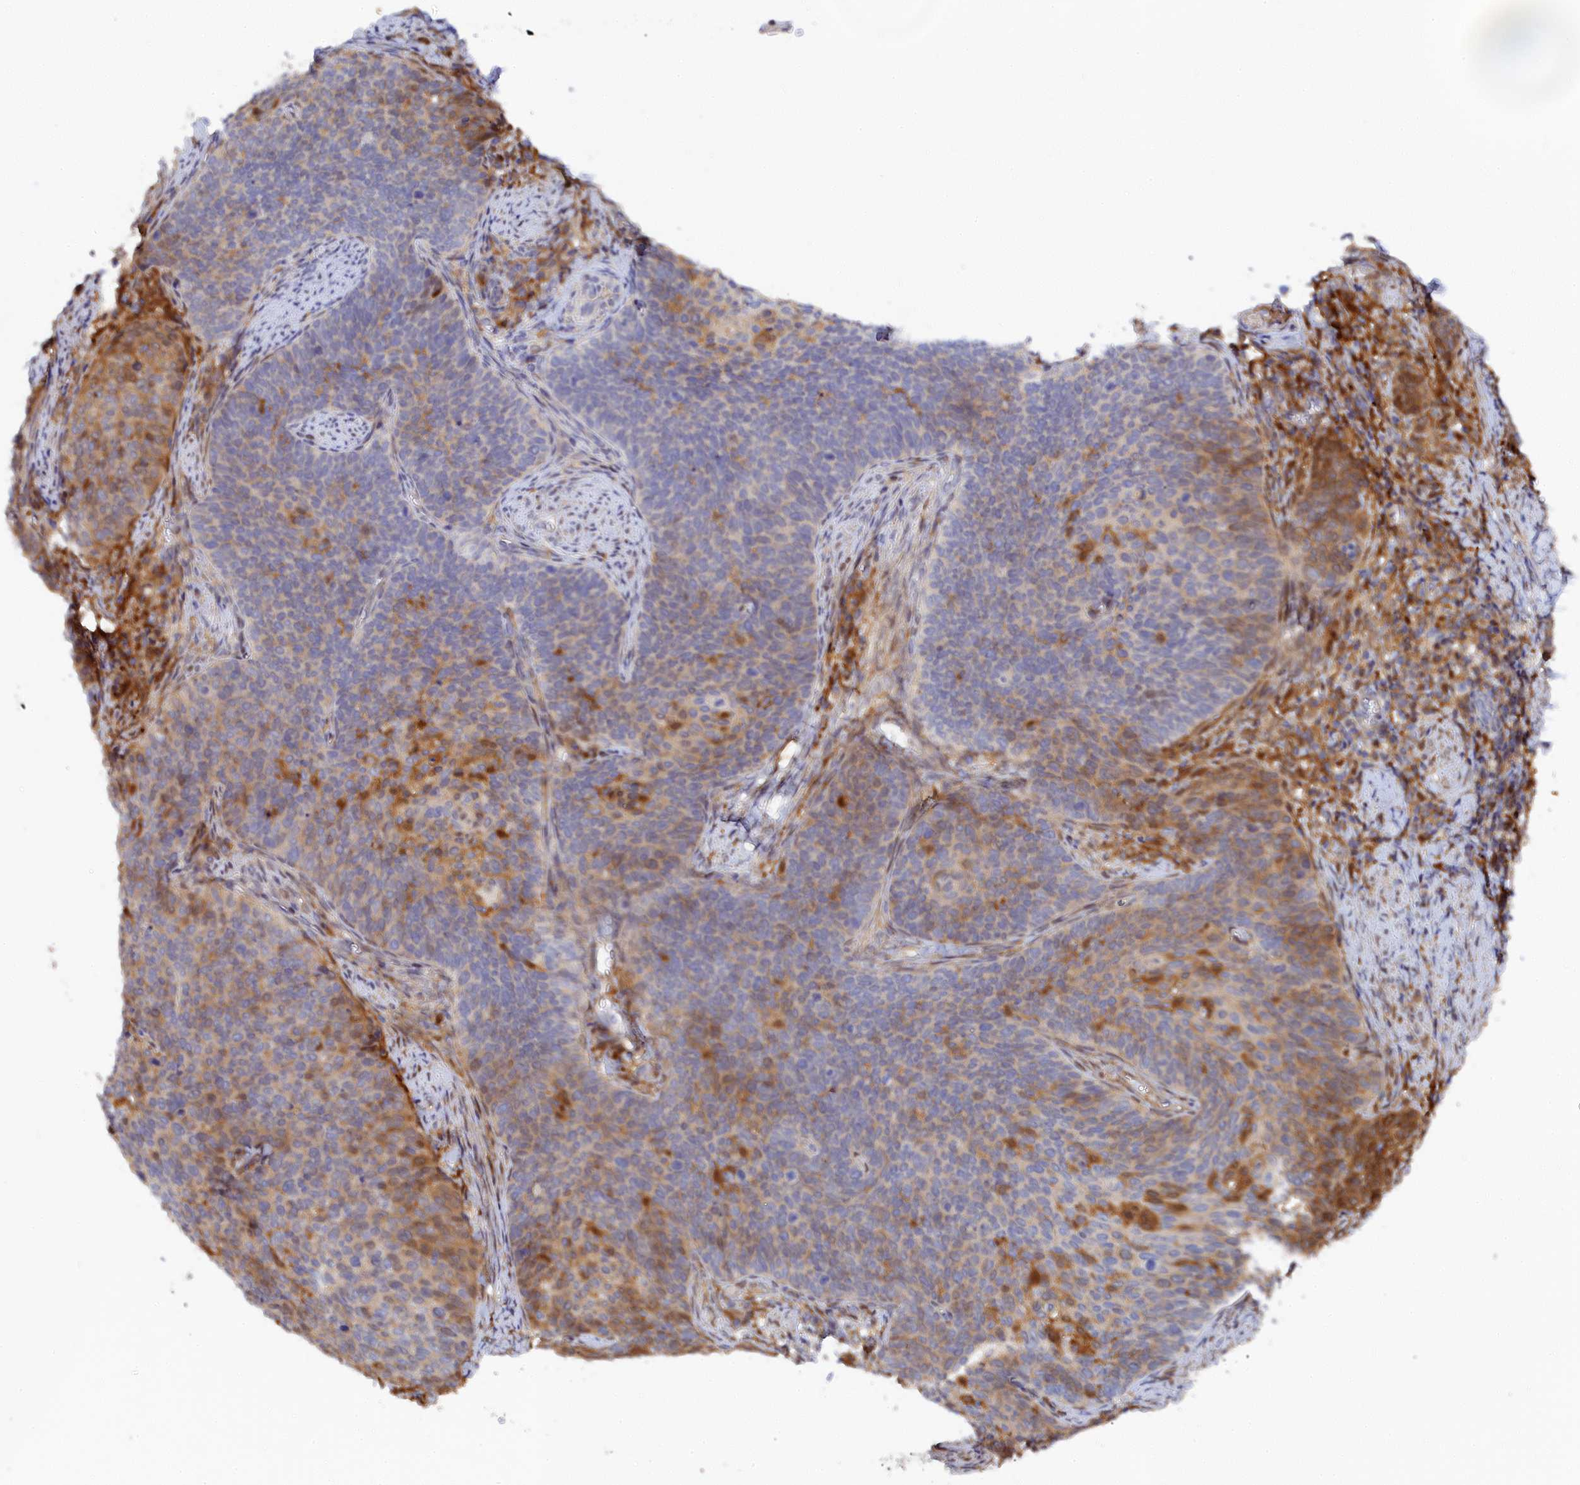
{"staining": {"intensity": "moderate", "quantity": "25%-75%", "location": "cytoplasmic/membranous"}, "tissue": "cervical cancer", "cell_type": "Tumor cells", "image_type": "cancer", "snomed": [{"axis": "morphology", "description": "Normal tissue, NOS"}, {"axis": "morphology", "description": "Squamous cell carcinoma, NOS"}, {"axis": "topography", "description": "Cervix"}], "caption": "Human cervical cancer (squamous cell carcinoma) stained with a brown dye exhibits moderate cytoplasmic/membranous positive staining in about 25%-75% of tumor cells.", "gene": "SPATA5L1", "patient": {"sex": "female", "age": 39}}